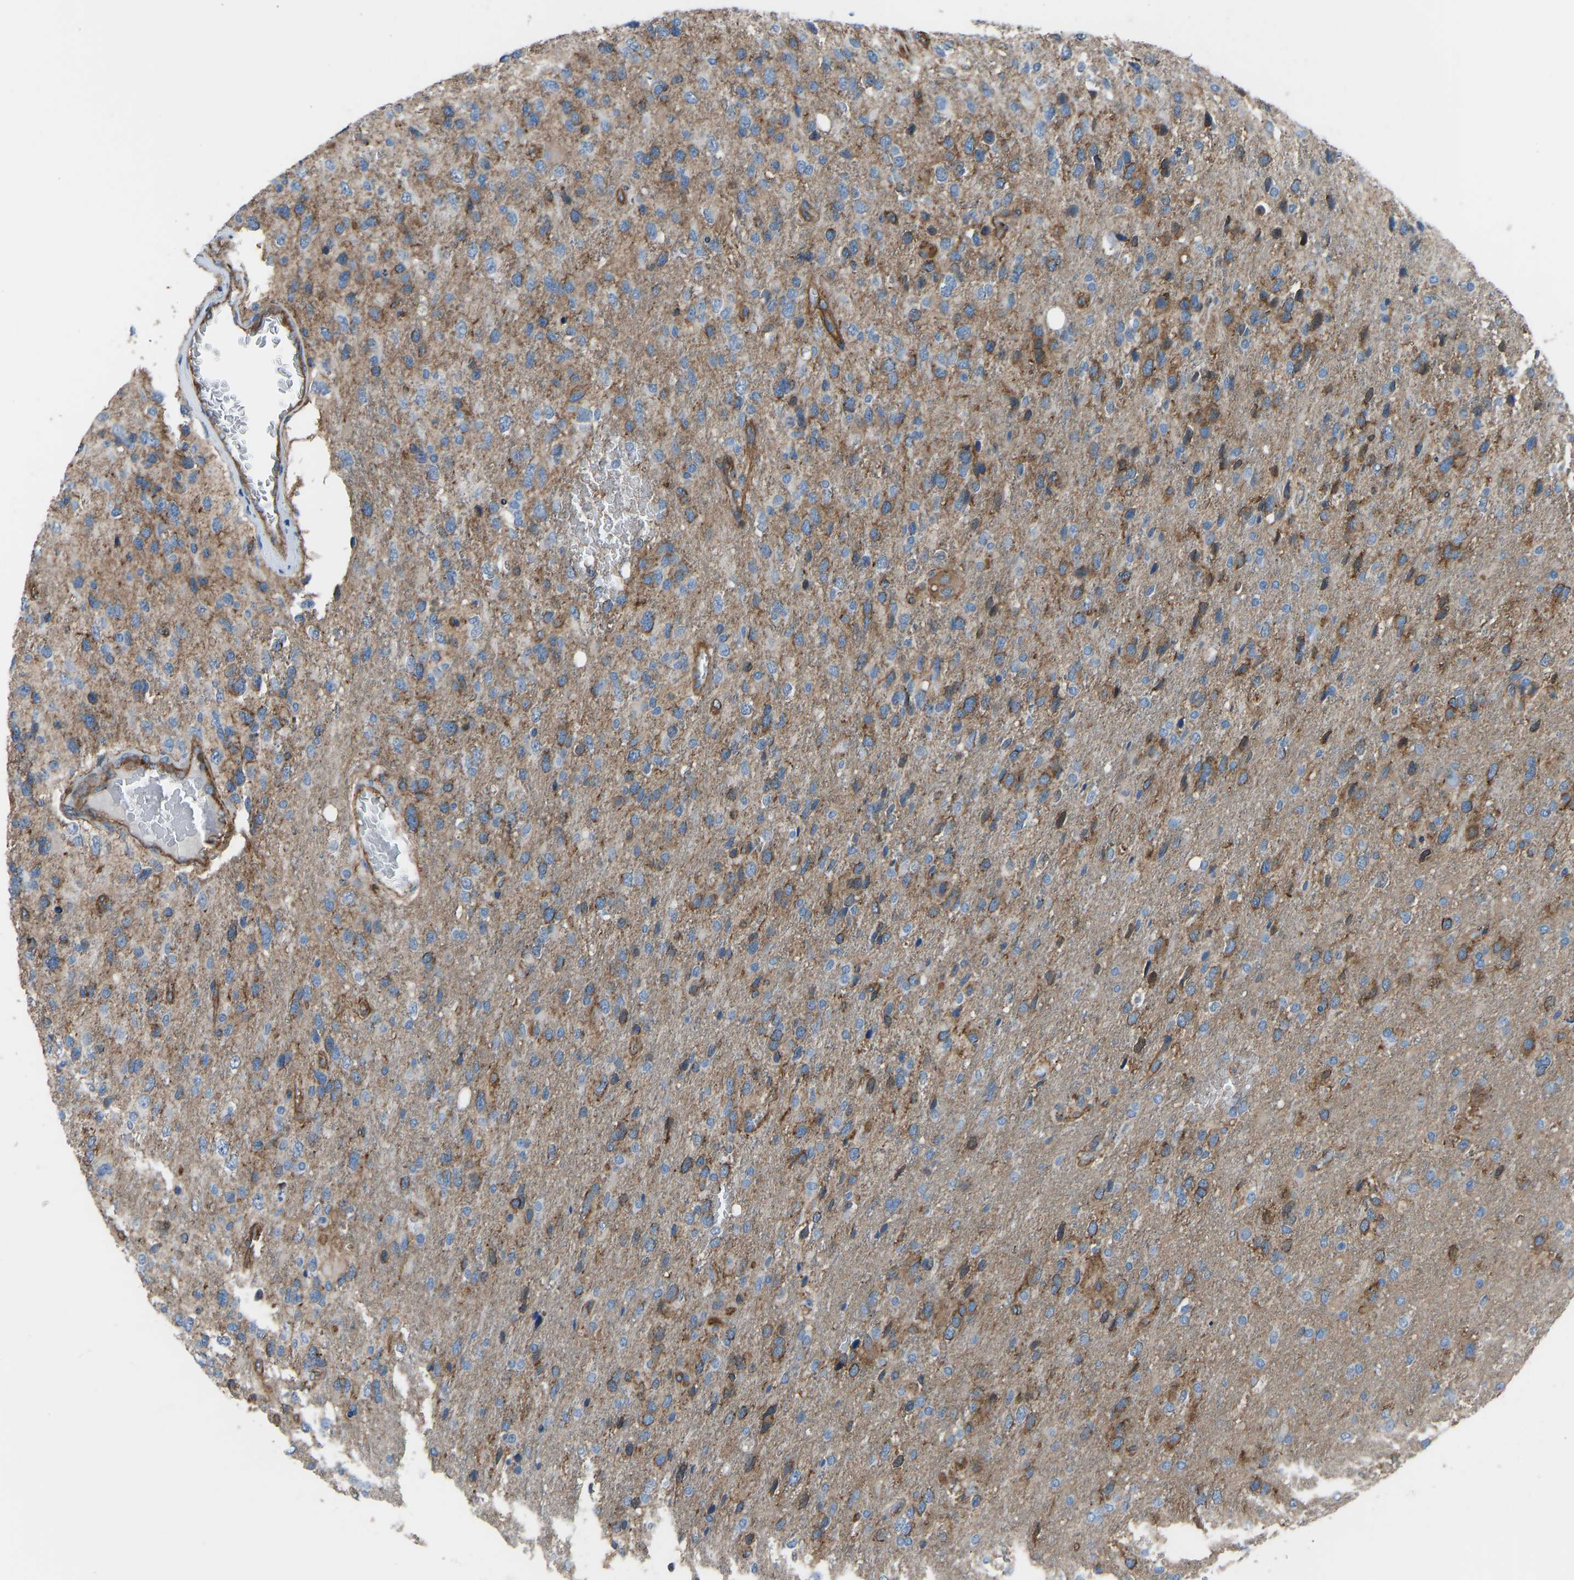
{"staining": {"intensity": "moderate", "quantity": "25%-75%", "location": "cytoplasmic/membranous"}, "tissue": "glioma", "cell_type": "Tumor cells", "image_type": "cancer", "snomed": [{"axis": "morphology", "description": "Glioma, malignant, High grade"}, {"axis": "topography", "description": "Brain"}], "caption": "A brown stain shows moderate cytoplasmic/membranous expression of a protein in human malignant glioma (high-grade) tumor cells.", "gene": "MYH10", "patient": {"sex": "female", "age": 58}}